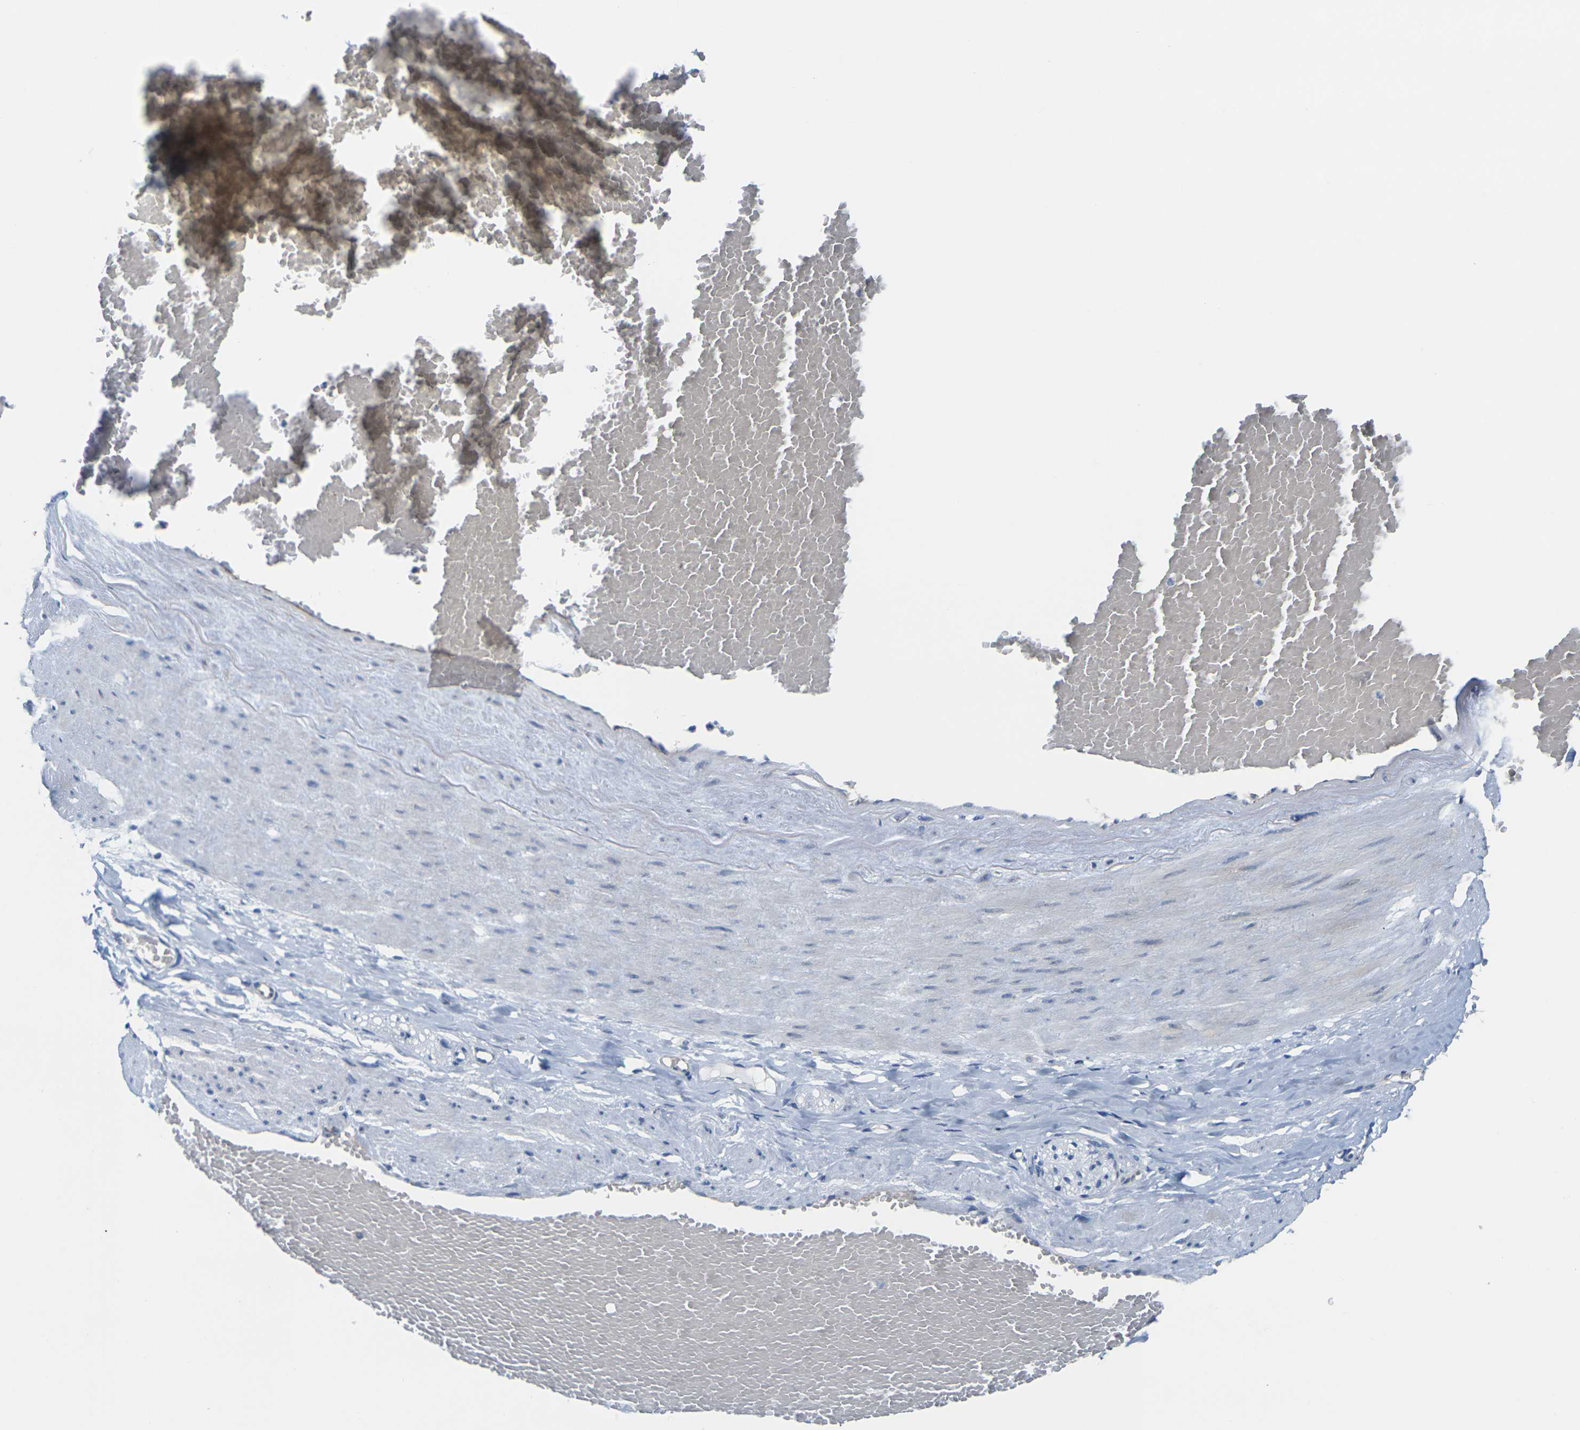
{"staining": {"intensity": "negative", "quantity": "none", "location": "none"}, "tissue": "adipose tissue", "cell_type": "Adipocytes", "image_type": "normal", "snomed": [{"axis": "morphology", "description": "Normal tissue, NOS"}, {"axis": "topography", "description": "Soft tissue"}, {"axis": "topography", "description": "Vascular tissue"}], "caption": "The histopathology image exhibits no significant staining in adipocytes of adipose tissue. (Stains: DAB IHC with hematoxylin counter stain, Microscopy: brightfield microscopy at high magnification).", "gene": "OTOF", "patient": {"sex": "female", "age": 35}}